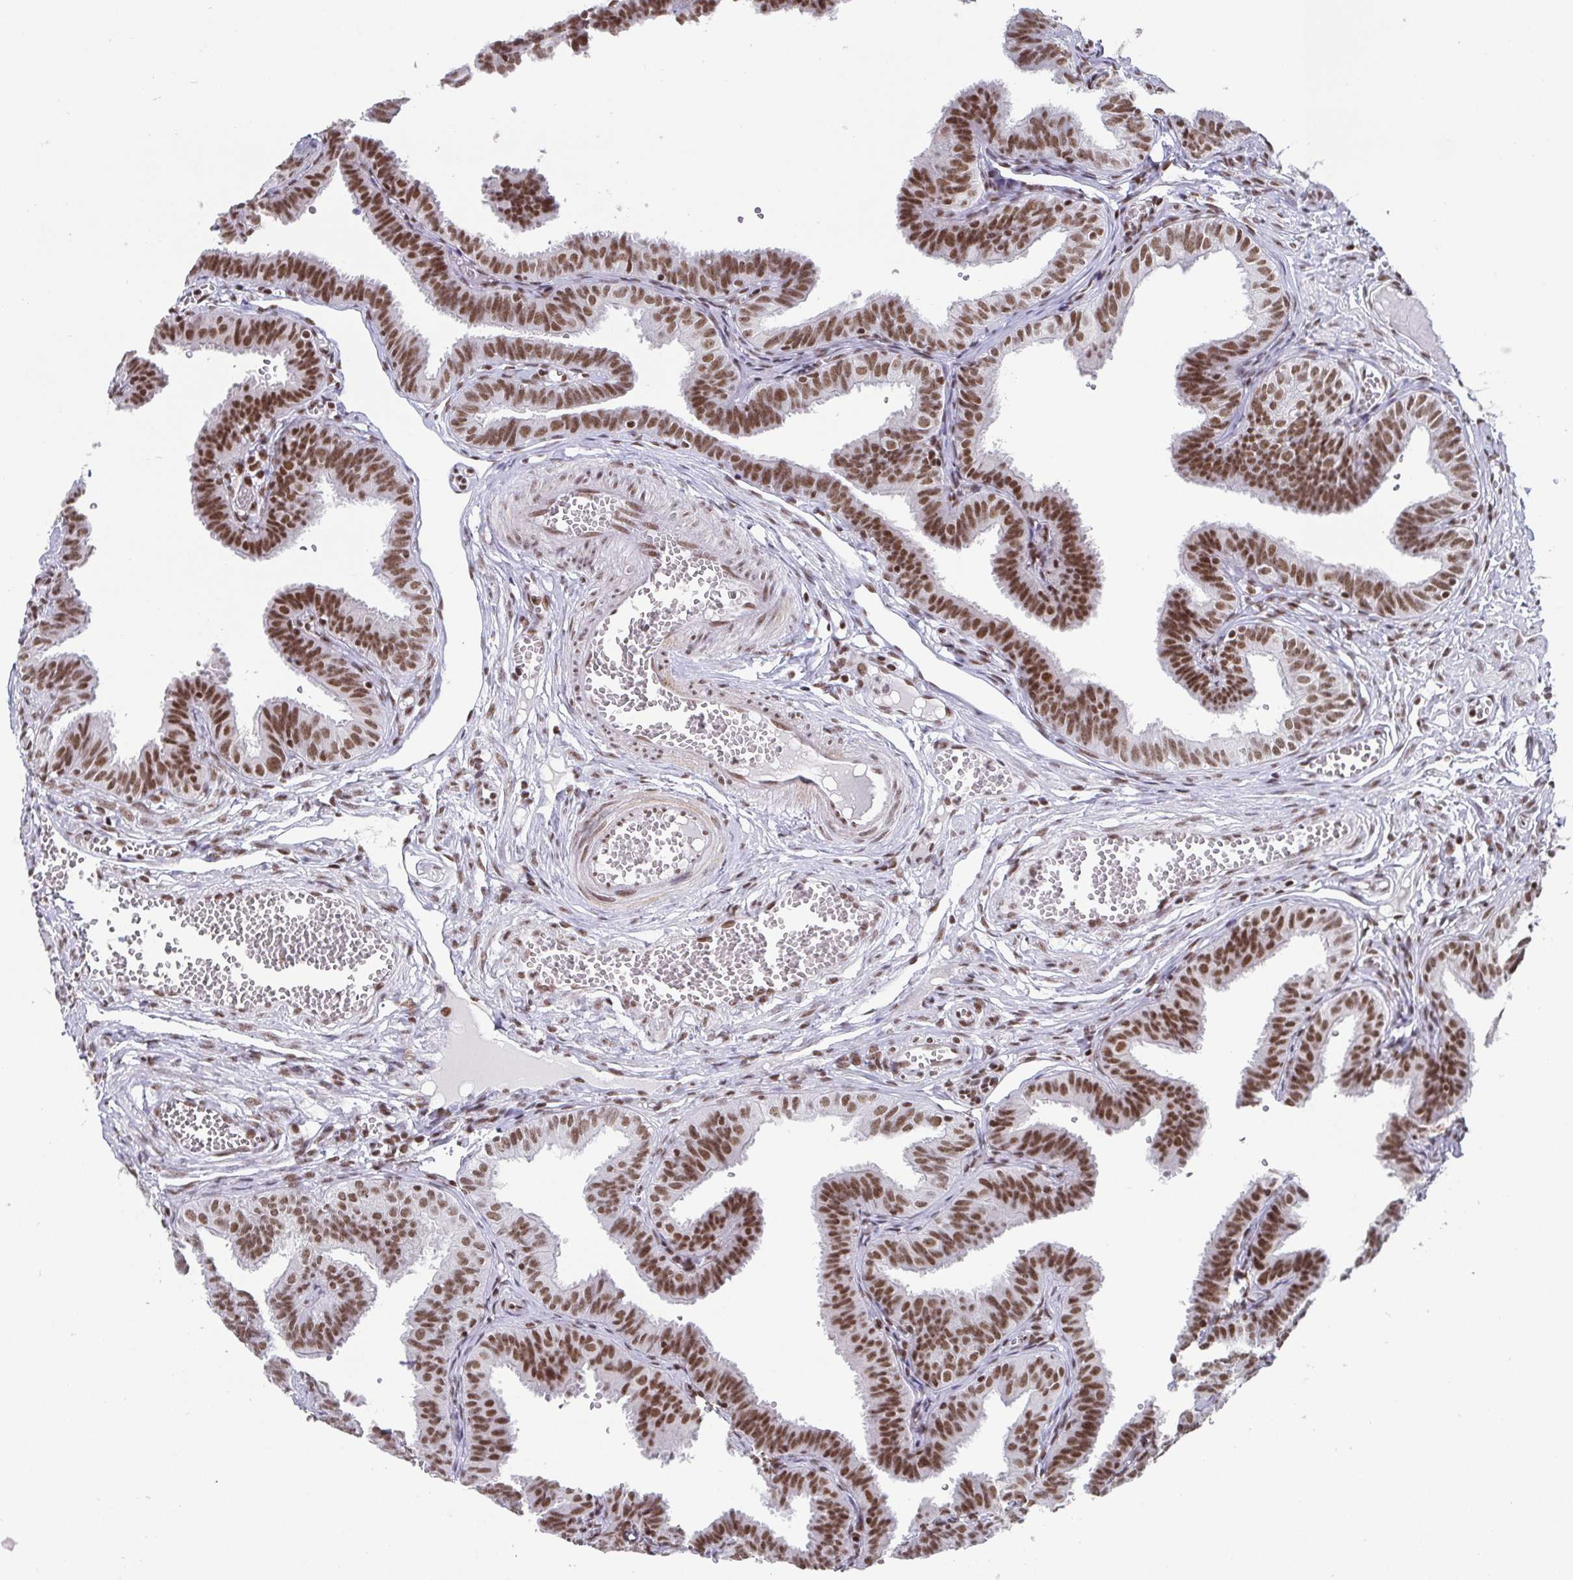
{"staining": {"intensity": "moderate", "quantity": ">75%", "location": "nuclear"}, "tissue": "fallopian tube", "cell_type": "Glandular cells", "image_type": "normal", "snomed": [{"axis": "morphology", "description": "Normal tissue, NOS"}, {"axis": "topography", "description": "Fallopian tube"}], "caption": "The immunohistochemical stain shows moderate nuclear expression in glandular cells of benign fallopian tube.", "gene": "CTCF", "patient": {"sex": "female", "age": 25}}